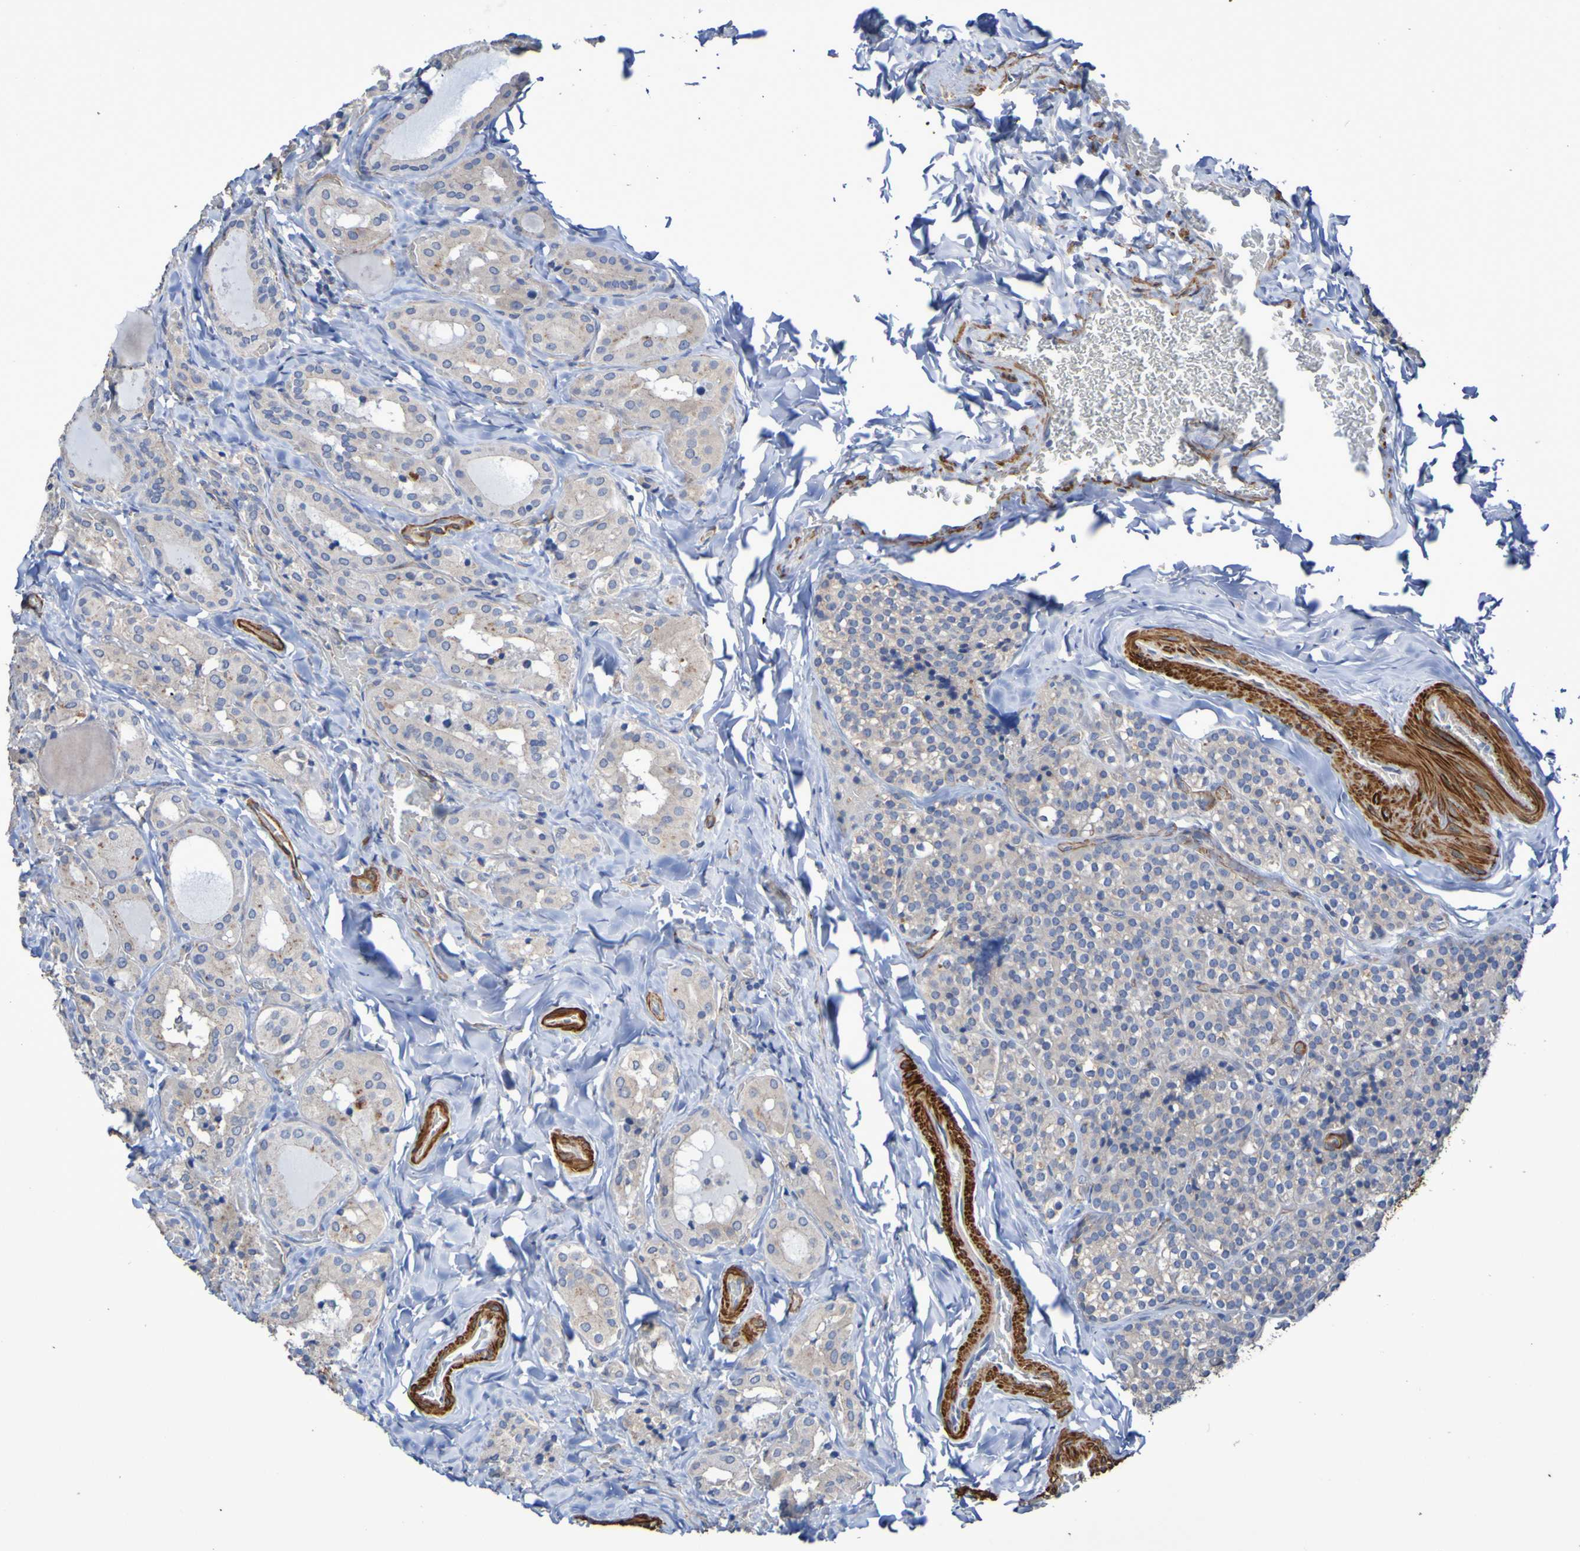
{"staining": {"intensity": "moderate", "quantity": "25%-75%", "location": "cytoplasmic/membranous"}, "tissue": "parathyroid gland", "cell_type": "Glandular cells", "image_type": "normal", "snomed": [{"axis": "morphology", "description": "Normal tissue, NOS"}, {"axis": "morphology", "description": "Atrophy, NOS"}, {"axis": "topography", "description": "Parathyroid gland"}], "caption": "Immunohistochemical staining of benign human parathyroid gland displays 25%-75% levels of moderate cytoplasmic/membranous protein positivity in approximately 25%-75% of glandular cells. The staining was performed using DAB to visualize the protein expression in brown, while the nuclei were stained in blue with hematoxylin (Magnification: 20x).", "gene": "SRPRB", "patient": {"sex": "female", "age": 54}}